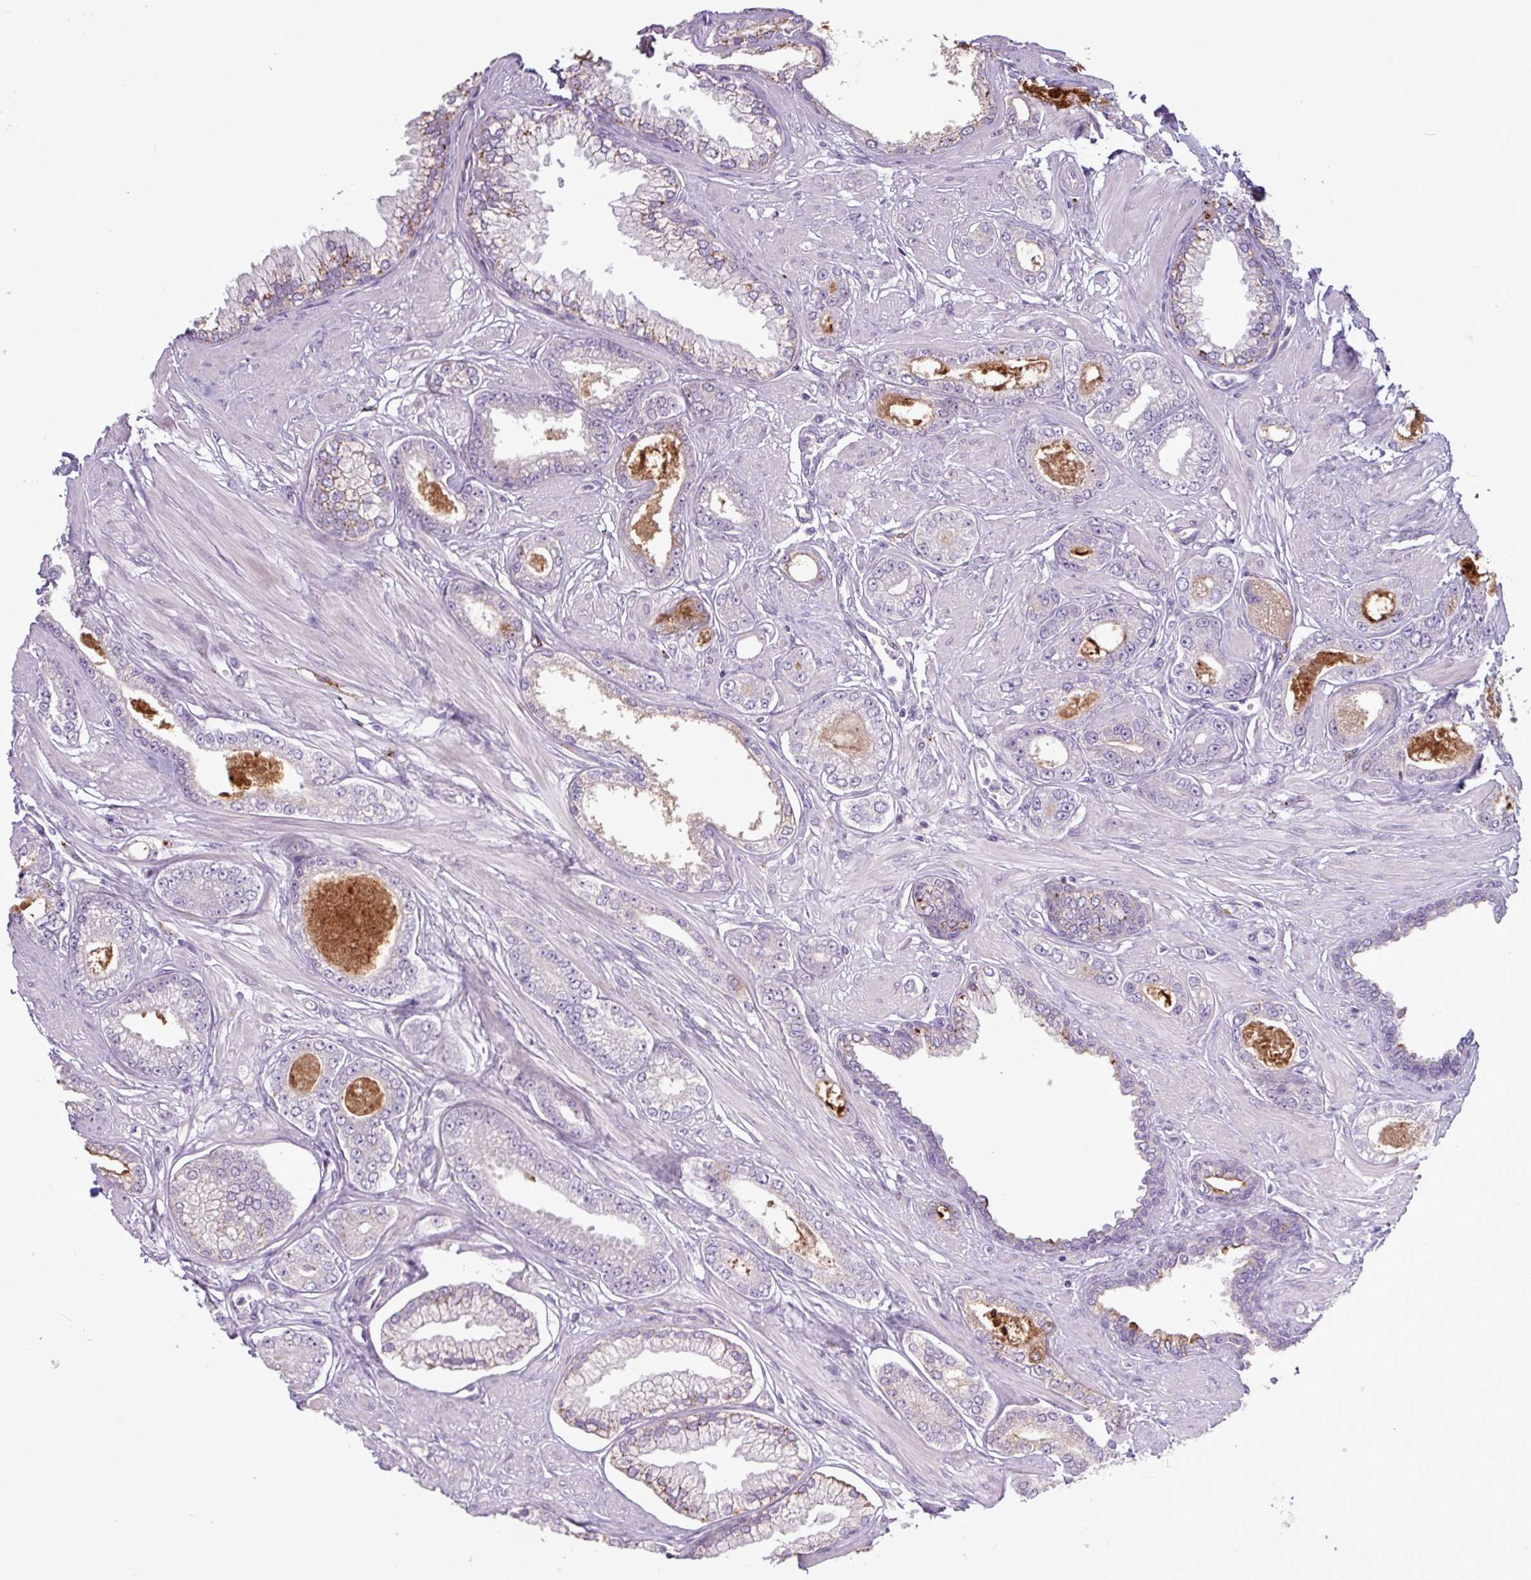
{"staining": {"intensity": "negative", "quantity": "none", "location": "none"}, "tissue": "prostate cancer", "cell_type": "Tumor cells", "image_type": "cancer", "snomed": [{"axis": "morphology", "description": "Adenocarcinoma, Low grade"}, {"axis": "topography", "description": "Prostate"}], "caption": "Immunohistochemistry of human prostate adenocarcinoma (low-grade) reveals no positivity in tumor cells. Brightfield microscopy of immunohistochemistry stained with DAB (brown) and hematoxylin (blue), captured at high magnification.", "gene": "C4B", "patient": {"sex": "male", "age": 60}}